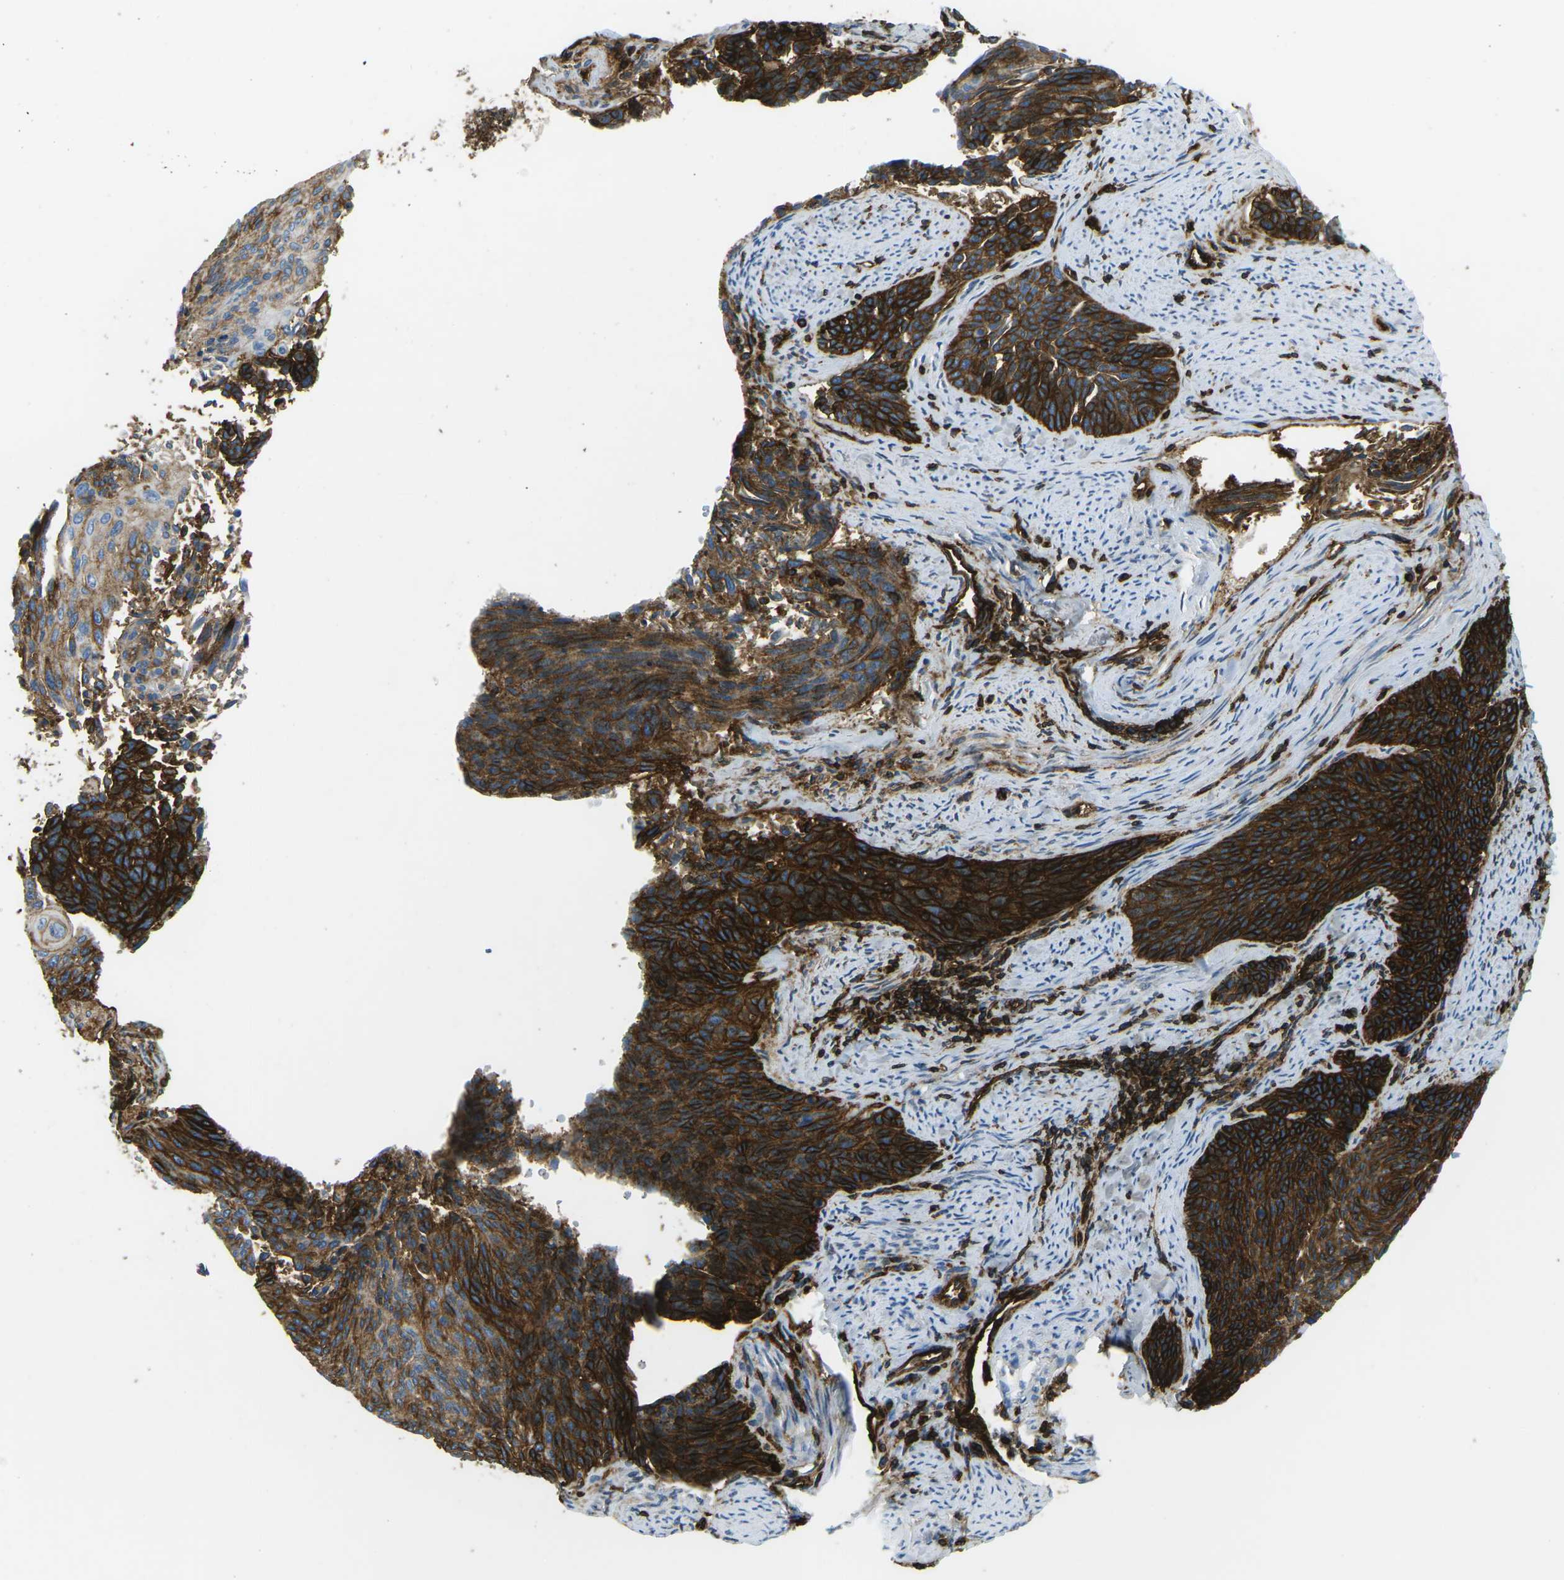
{"staining": {"intensity": "strong", "quantity": ">75%", "location": "cytoplasmic/membranous"}, "tissue": "cervical cancer", "cell_type": "Tumor cells", "image_type": "cancer", "snomed": [{"axis": "morphology", "description": "Squamous cell carcinoma, NOS"}, {"axis": "topography", "description": "Cervix"}], "caption": "Approximately >75% of tumor cells in human cervical cancer (squamous cell carcinoma) display strong cytoplasmic/membranous protein staining as visualized by brown immunohistochemical staining.", "gene": "HLA-B", "patient": {"sex": "female", "age": 55}}